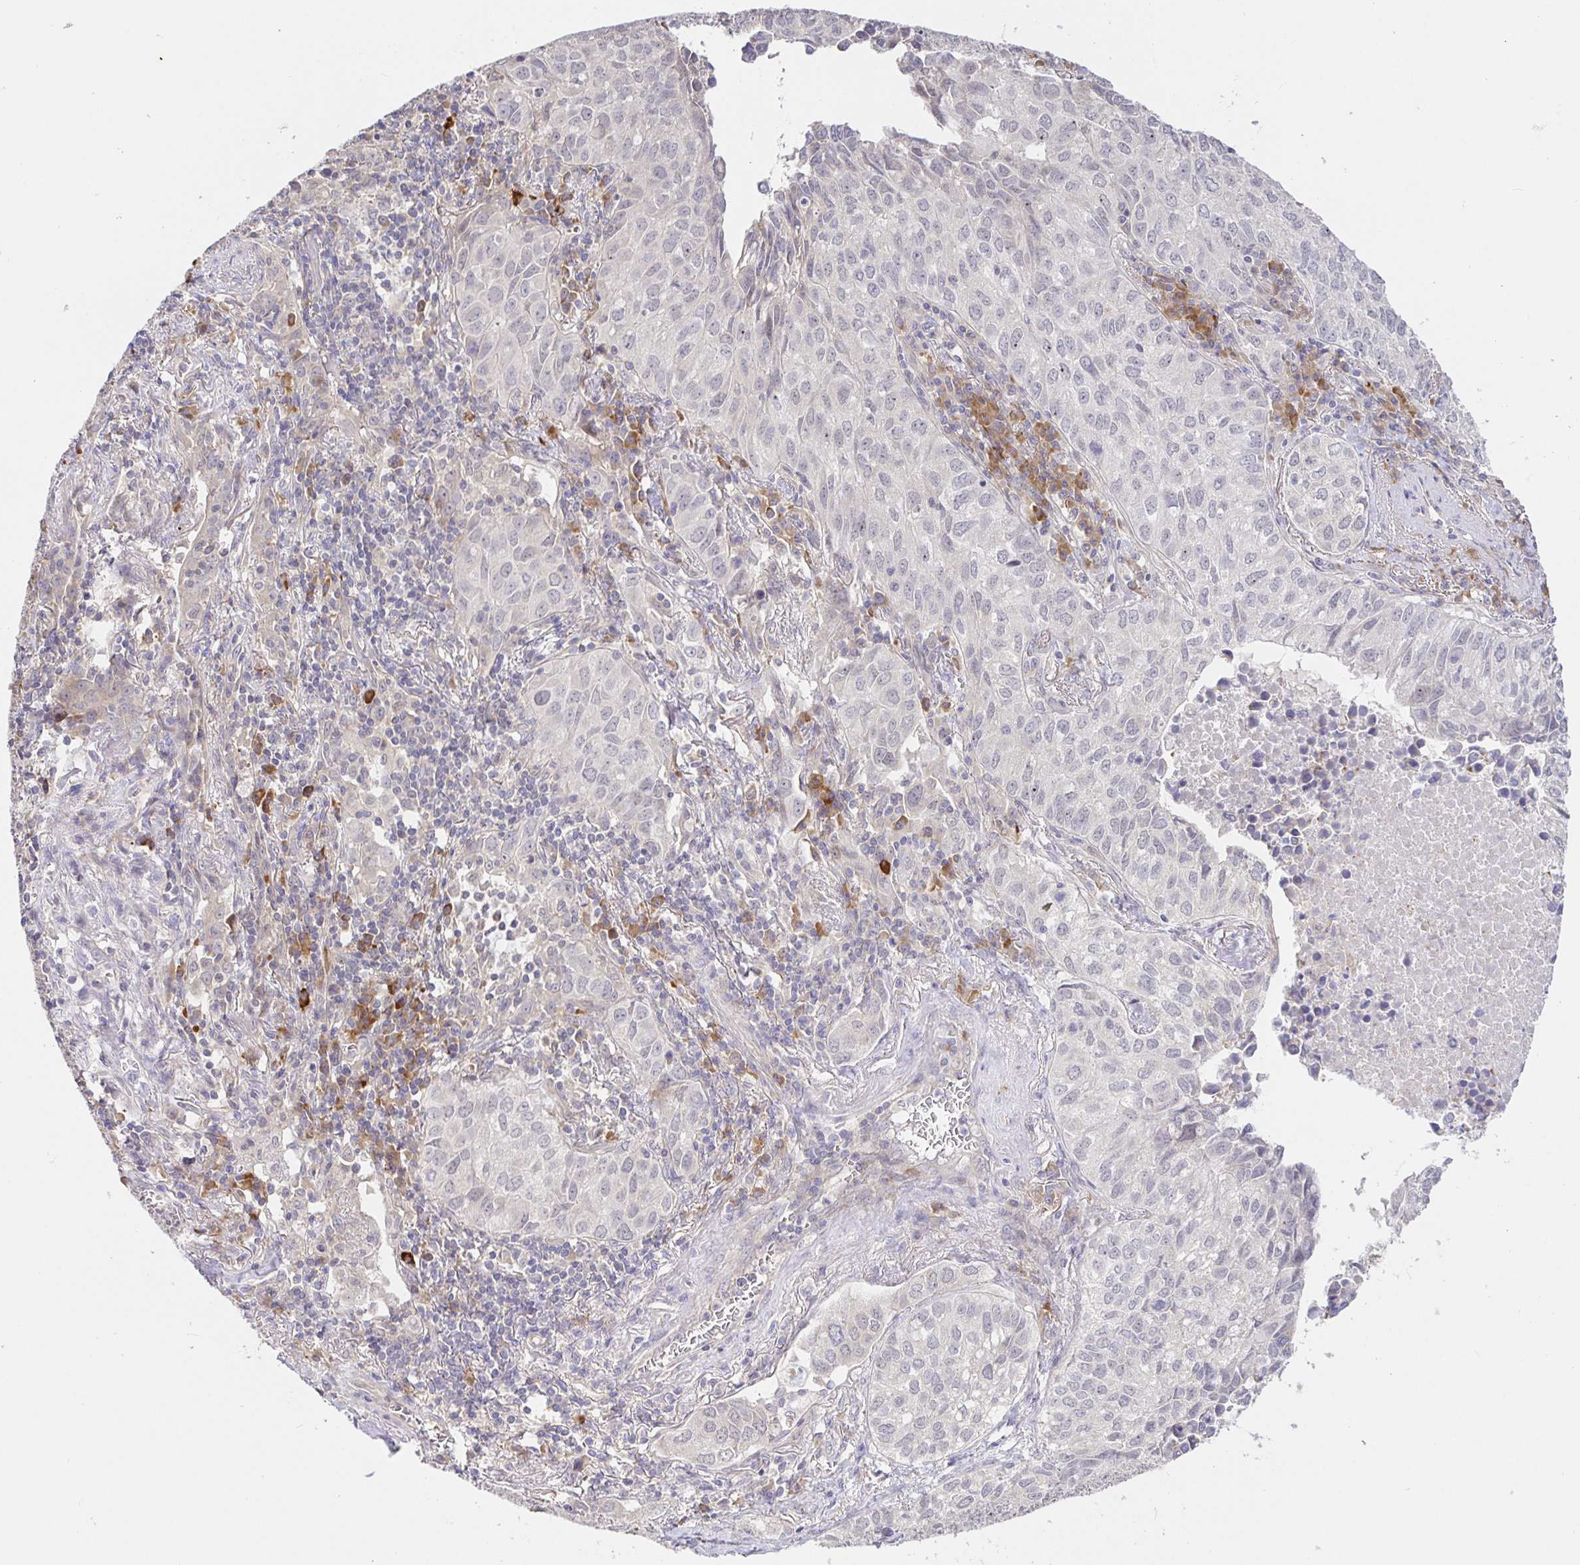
{"staining": {"intensity": "negative", "quantity": "none", "location": "none"}, "tissue": "lung cancer", "cell_type": "Tumor cells", "image_type": "cancer", "snomed": [{"axis": "morphology", "description": "Adenocarcinoma, NOS"}, {"axis": "topography", "description": "Lung"}], "caption": "An image of adenocarcinoma (lung) stained for a protein demonstrates no brown staining in tumor cells. (Immunohistochemistry (ihc), brightfield microscopy, high magnification).", "gene": "ZDHHC11", "patient": {"sex": "female", "age": 50}}